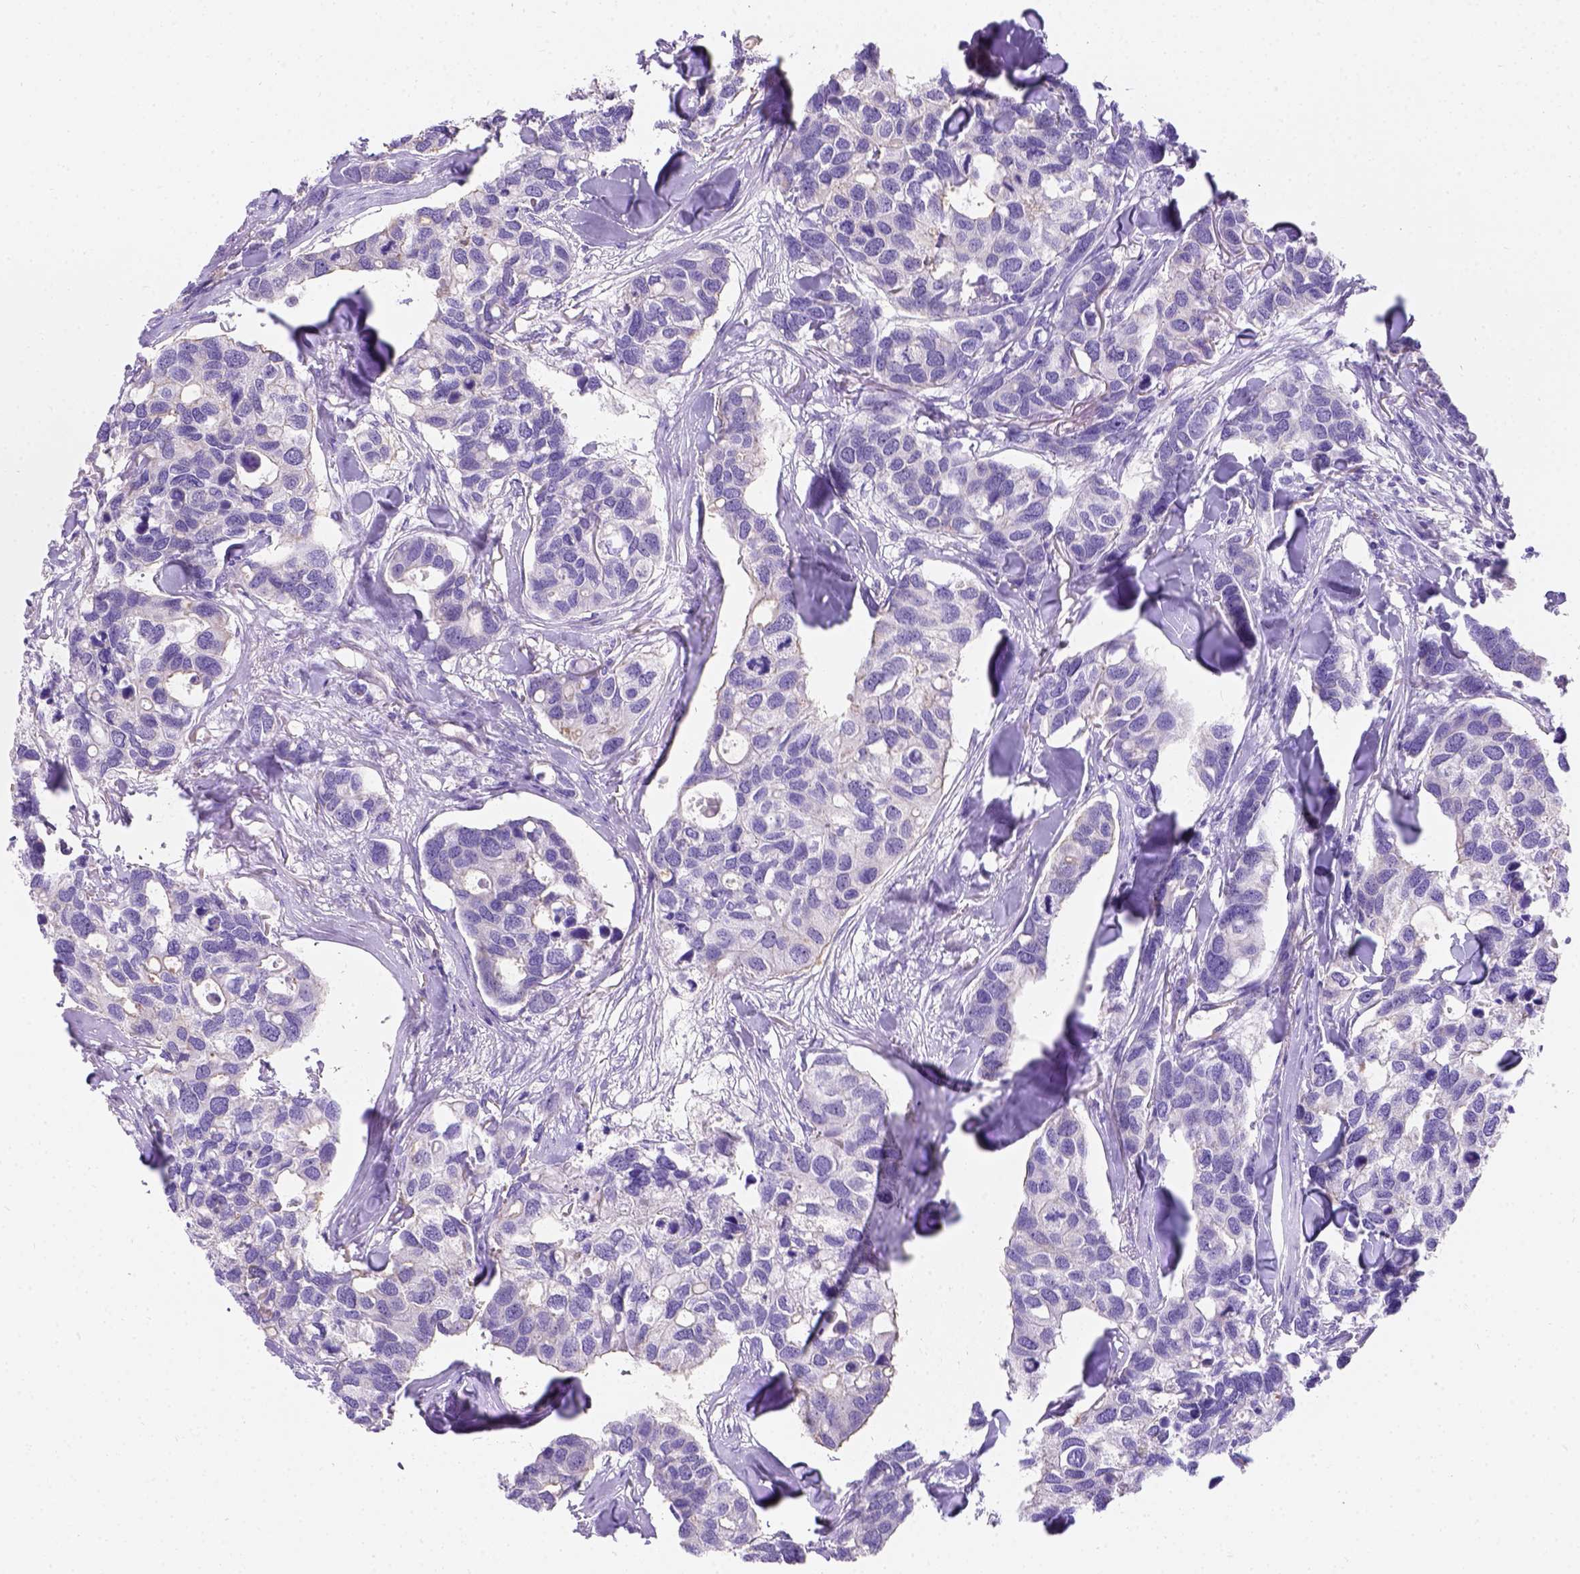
{"staining": {"intensity": "negative", "quantity": "none", "location": "none"}, "tissue": "breast cancer", "cell_type": "Tumor cells", "image_type": "cancer", "snomed": [{"axis": "morphology", "description": "Duct carcinoma"}, {"axis": "topography", "description": "Breast"}], "caption": "The histopathology image demonstrates no significant staining in tumor cells of breast invasive ductal carcinoma.", "gene": "PHF7", "patient": {"sex": "female", "age": 83}}